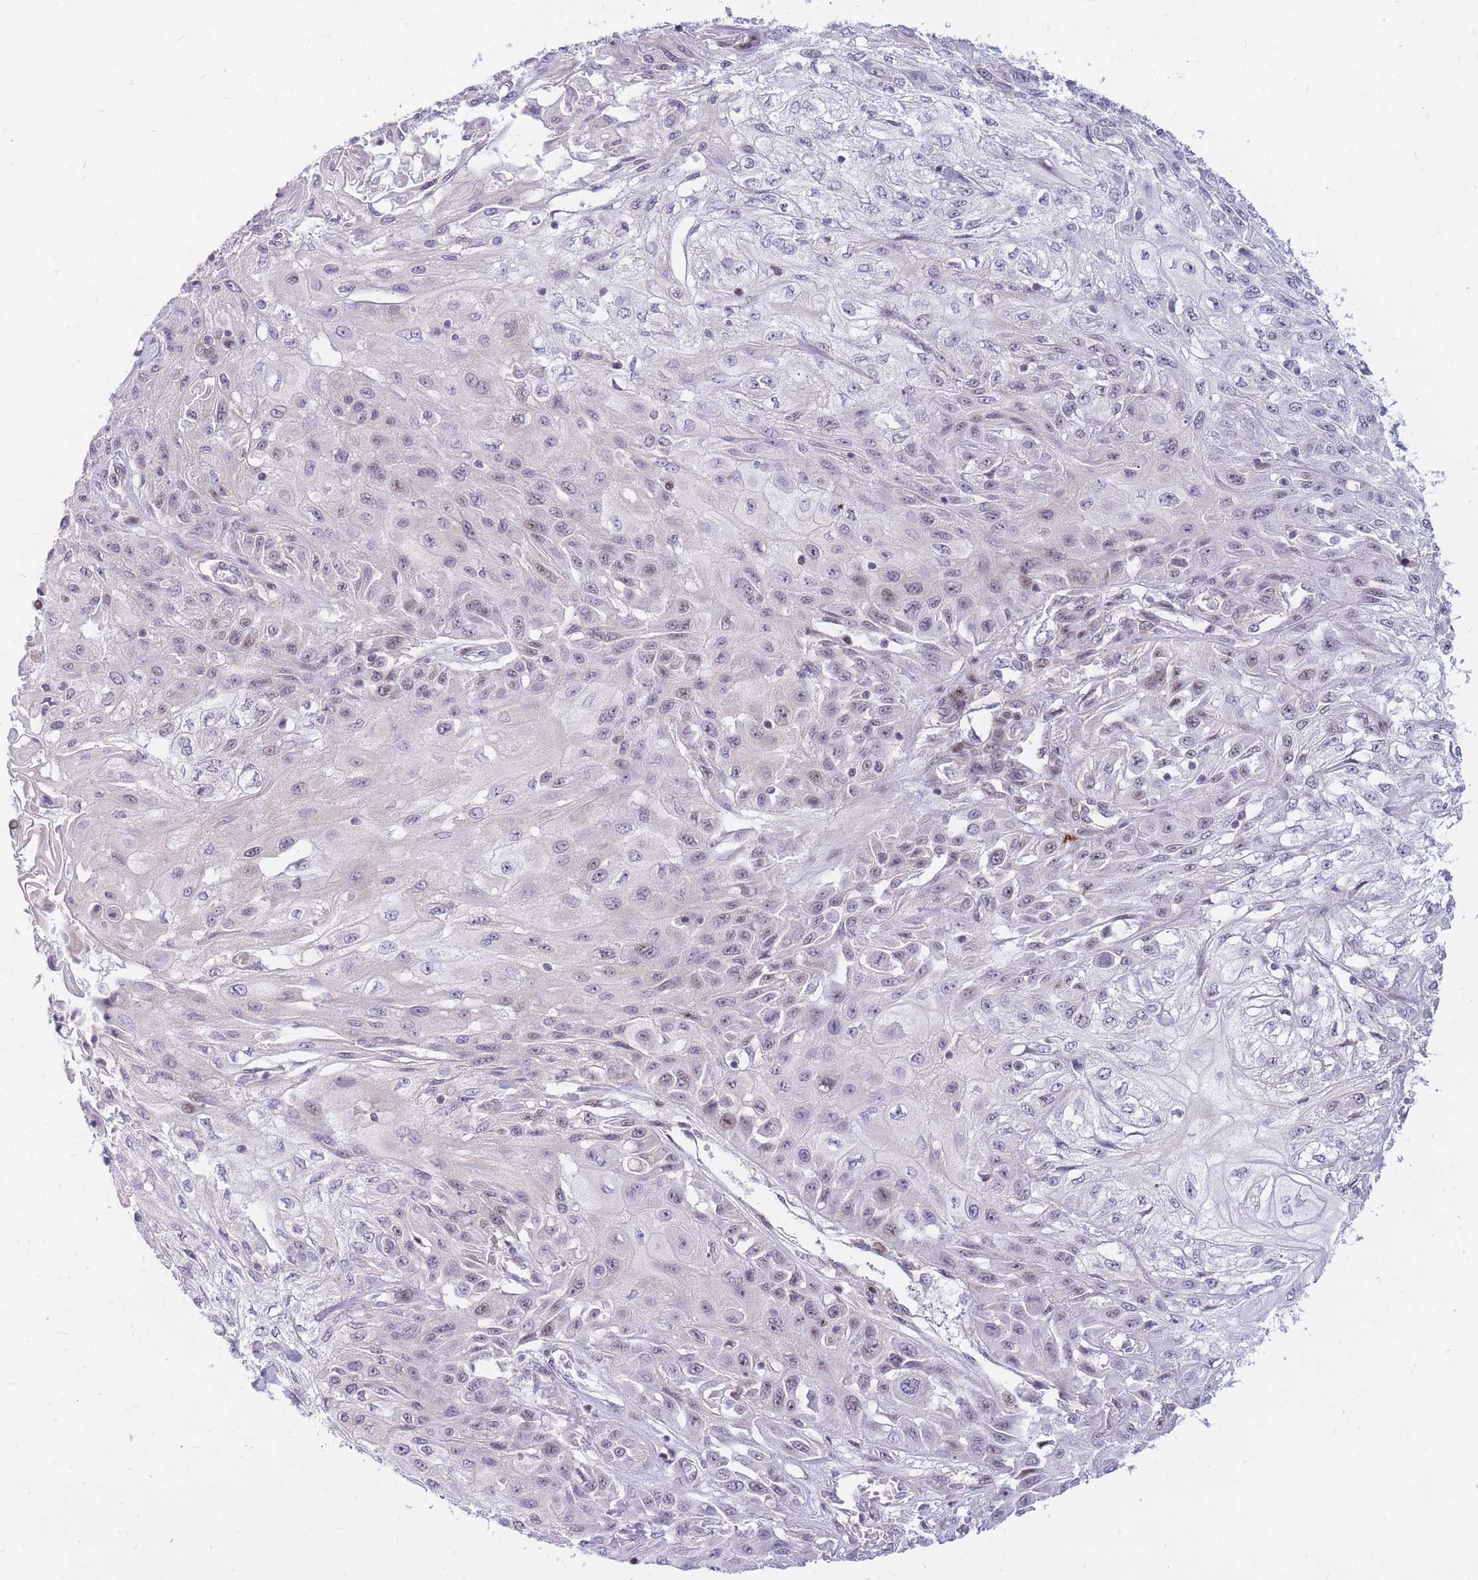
{"staining": {"intensity": "weak", "quantity": "<25%", "location": "nuclear"}, "tissue": "skin cancer", "cell_type": "Tumor cells", "image_type": "cancer", "snomed": [{"axis": "morphology", "description": "Squamous cell carcinoma, NOS"}, {"axis": "morphology", "description": "Squamous cell carcinoma, metastatic, NOS"}, {"axis": "topography", "description": "Skin"}, {"axis": "topography", "description": "Lymph node"}], "caption": "This image is of skin cancer stained with immunohistochemistry to label a protein in brown with the nuclei are counter-stained blue. There is no positivity in tumor cells.", "gene": "TLE2", "patient": {"sex": "male", "age": 75}}